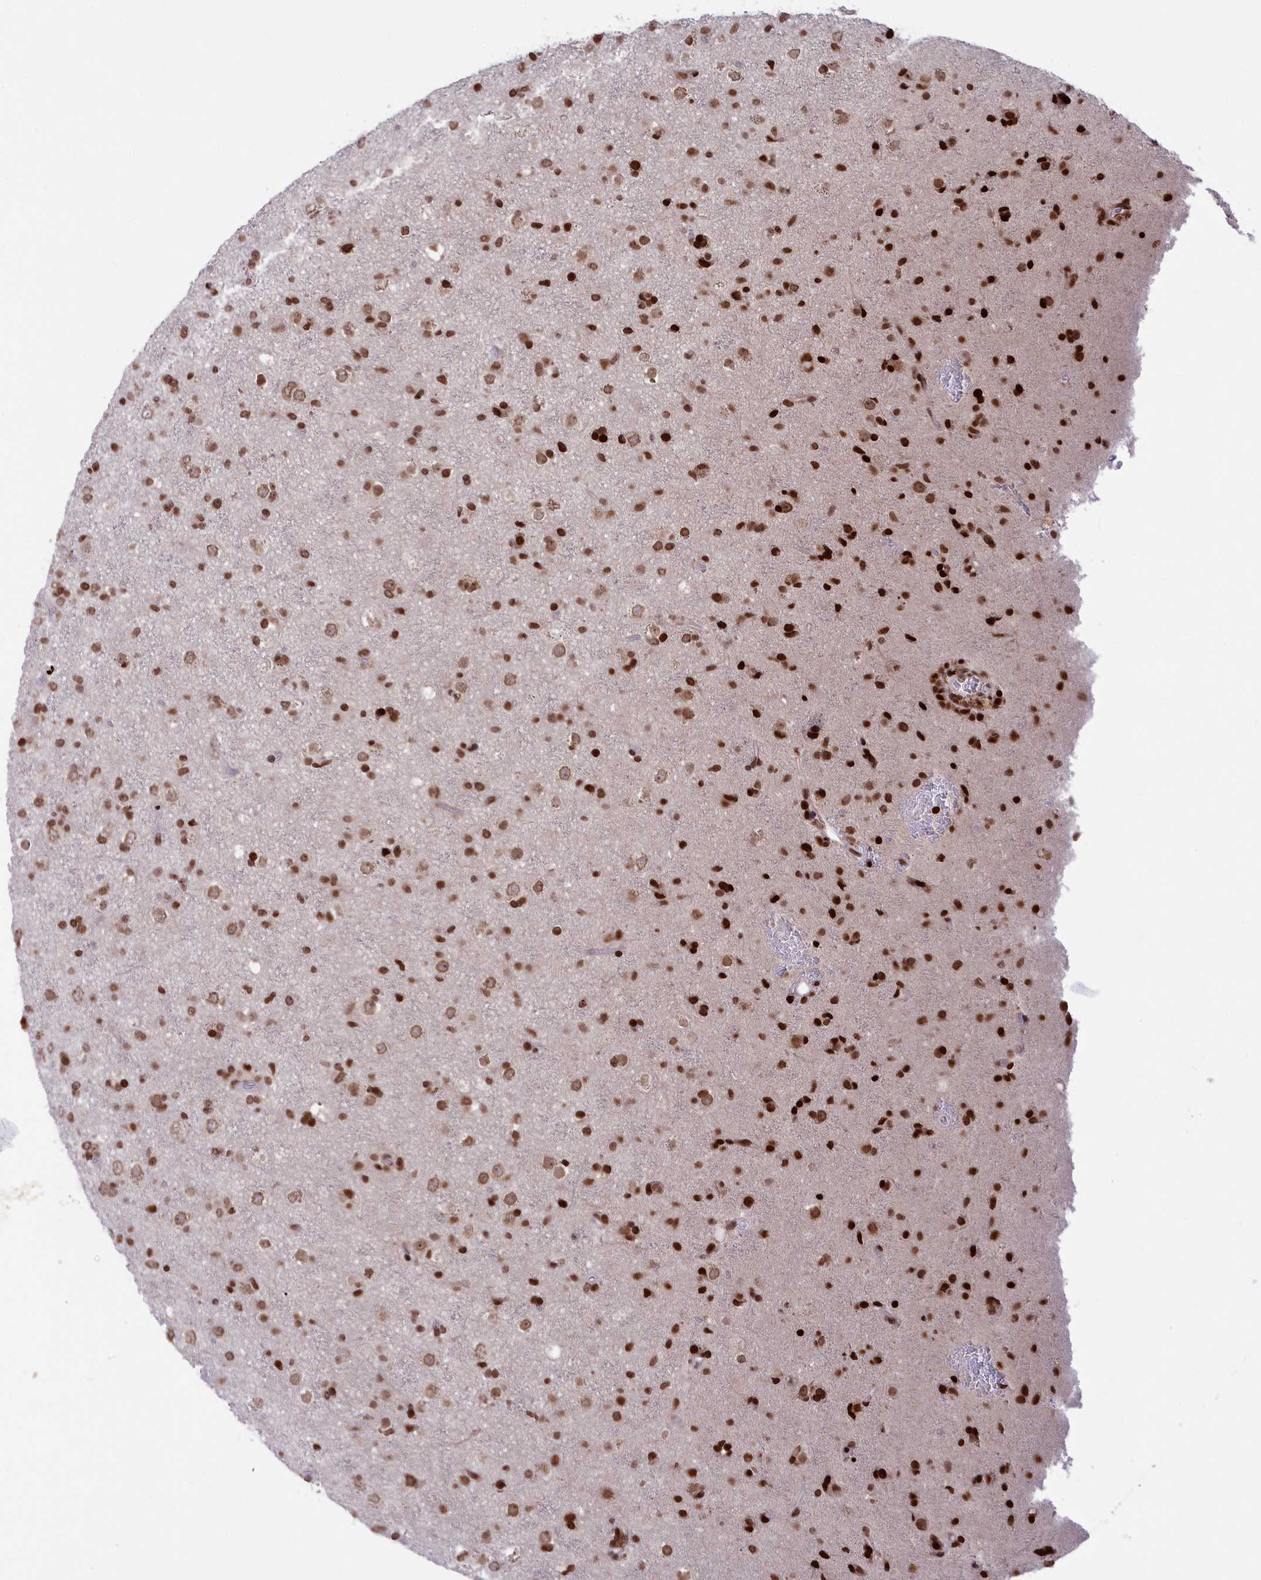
{"staining": {"intensity": "moderate", "quantity": ">75%", "location": "nuclear"}, "tissue": "glioma", "cell_type": "Tumor cells", "image_type": "cancer", "snomed": [{"axis": "morphology", "description": "Glioma, malignant, Low grade"}, {"axis": "topography", "description": "Brain"}], "caption": "Protein staining of glioma tissue demonstrates moderate nuclear expression in approximately >75% of tumor cells.", "gene": "TET2", "patient": {"sex": "male", "age": 65}}